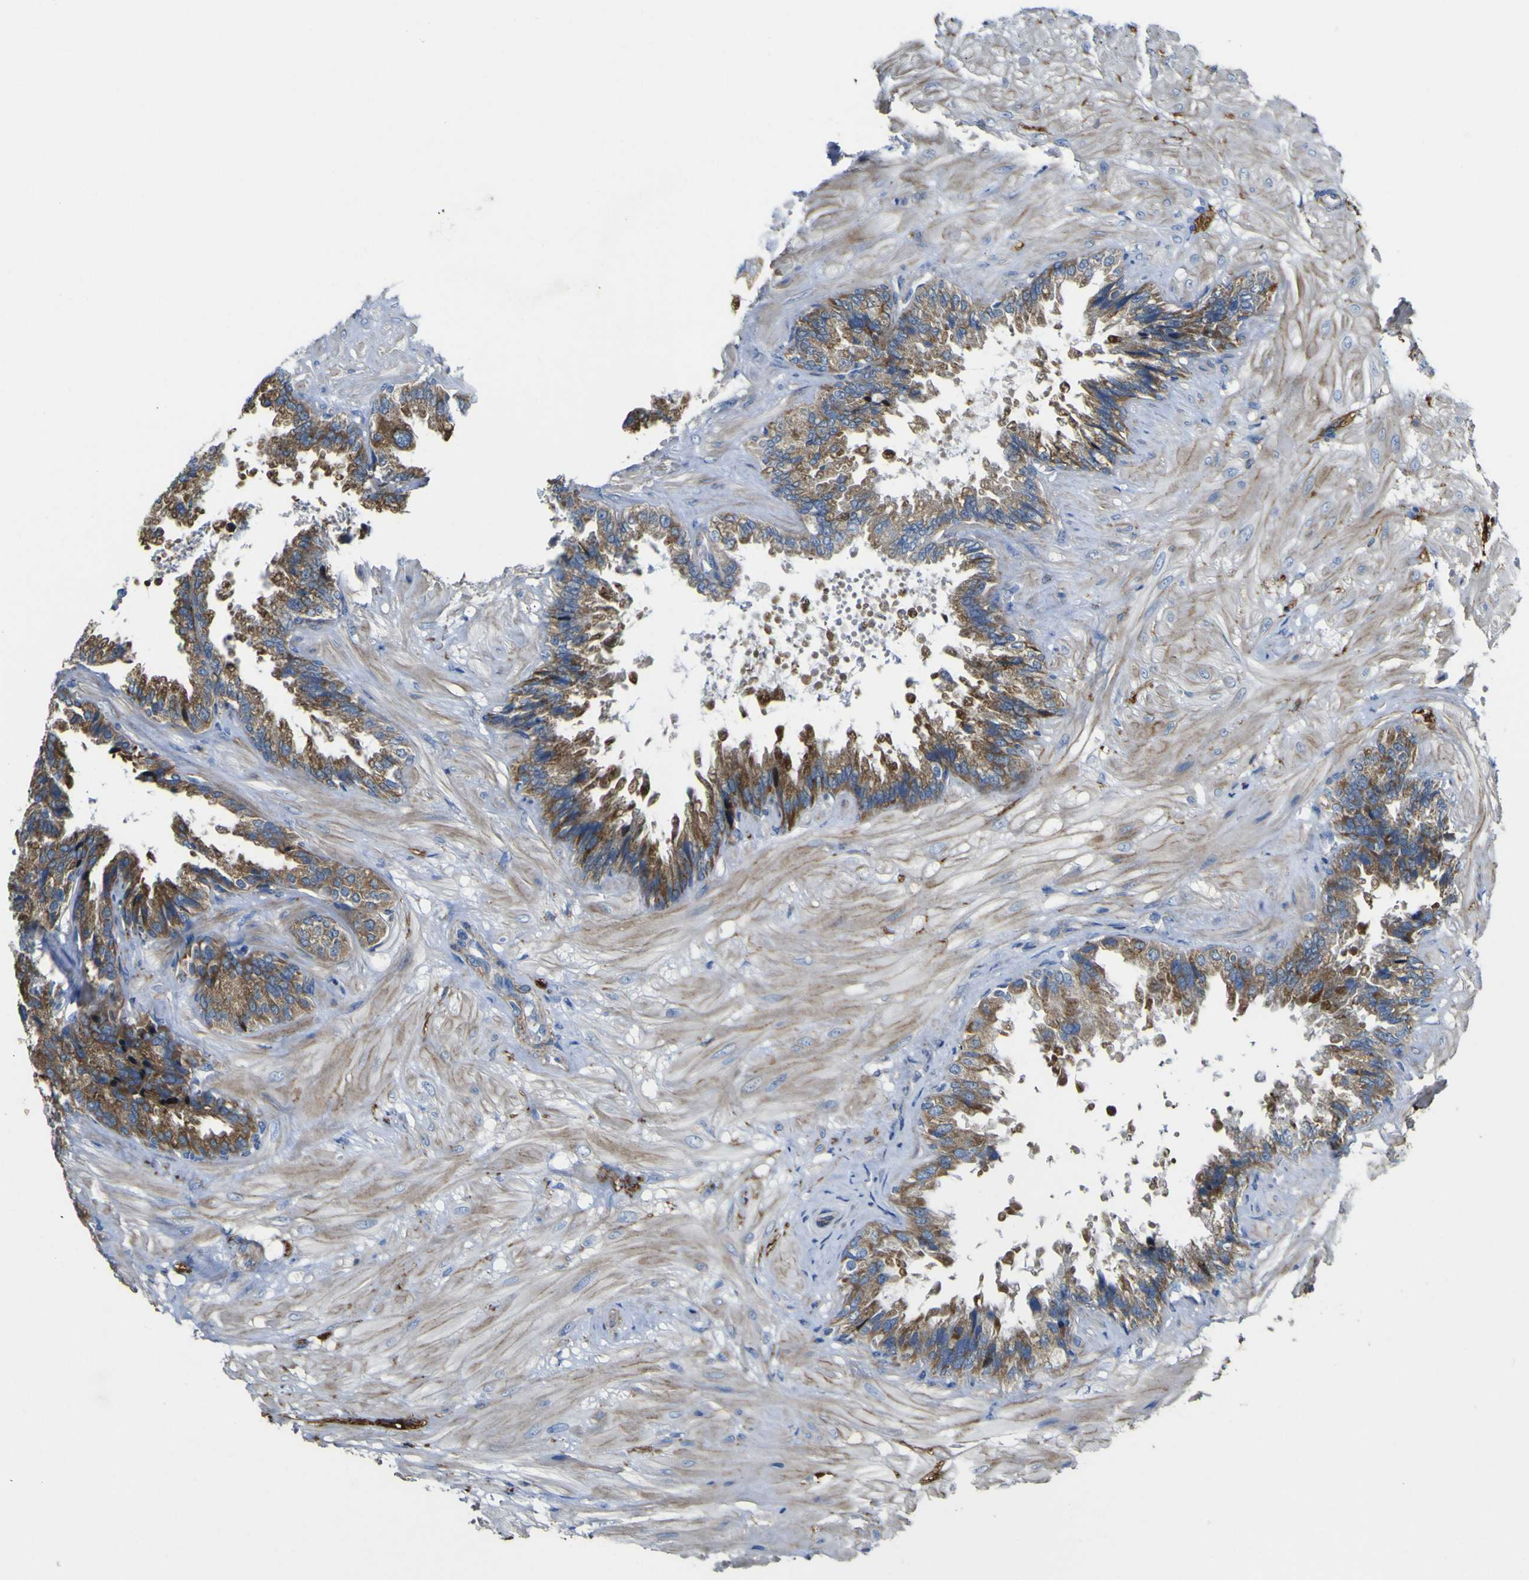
{"staining": {"intensity": "moderate", "quantity": ">75%", "location": "cytoplasmic/membranous"}, "tissue": "seminal vesicle", "cell_type": "Glandular cells", "image_type": "normal", "snomed": [{"axis": "morphology", "description": "Normal tissue, NOS"}, {"axis": "topography", "description": "Seminal veicle"}], "caption": "High-magnification brightfield microscopy of normal seminal vesicle stained with DAB (brown) and counterstained with hematoxylin (blue). glandular cells exhibit moderate cytoplasmic/membranous expression is present in about>75% of cells.", "gene": "ALDH18A1", "patient": {"sex": "male", "age": 46}}